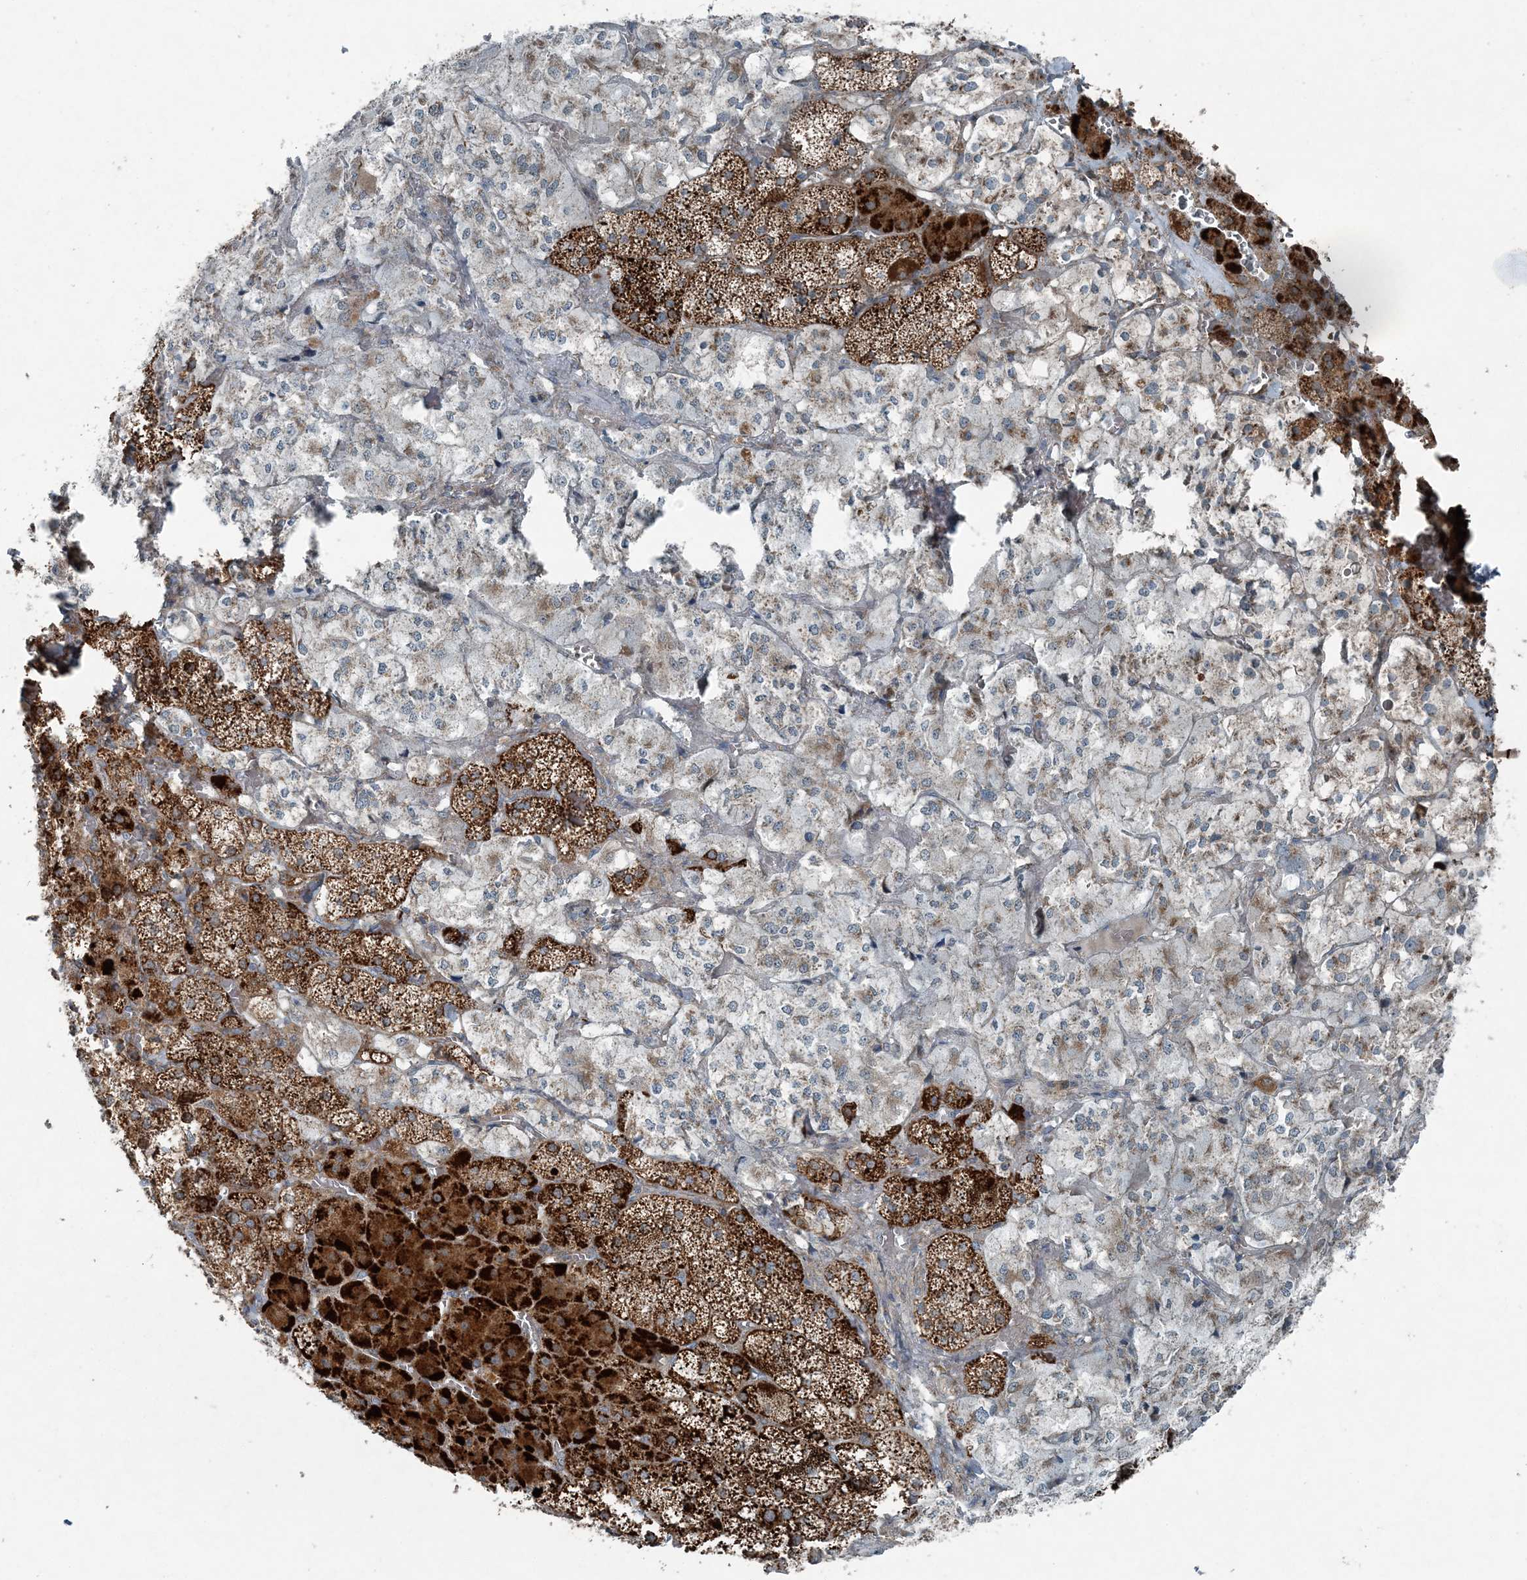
{"staining": {"intensity": "strong", "quantity": "25%-75%", "location": "cytoplasmic/membranous"}, "tissue": "adrenal gland", "cell_type": "Glandular cells", "image_type": "normal", "snomed": [{"axis": "morphology", "description": "Normal tissue, NOS"}, {"axis": "topography", "description": "Adrenal gland"}], "caption": "Protein staining displays strong cytoplasmic/membranous positivity in approximately 25%-75% of glandular cells in unremarkable adrenal gland. (IHC, brightfield microscopy, high magnification).", "gene": "GCC2", "patient": {"sex": "male", "age": 57}}